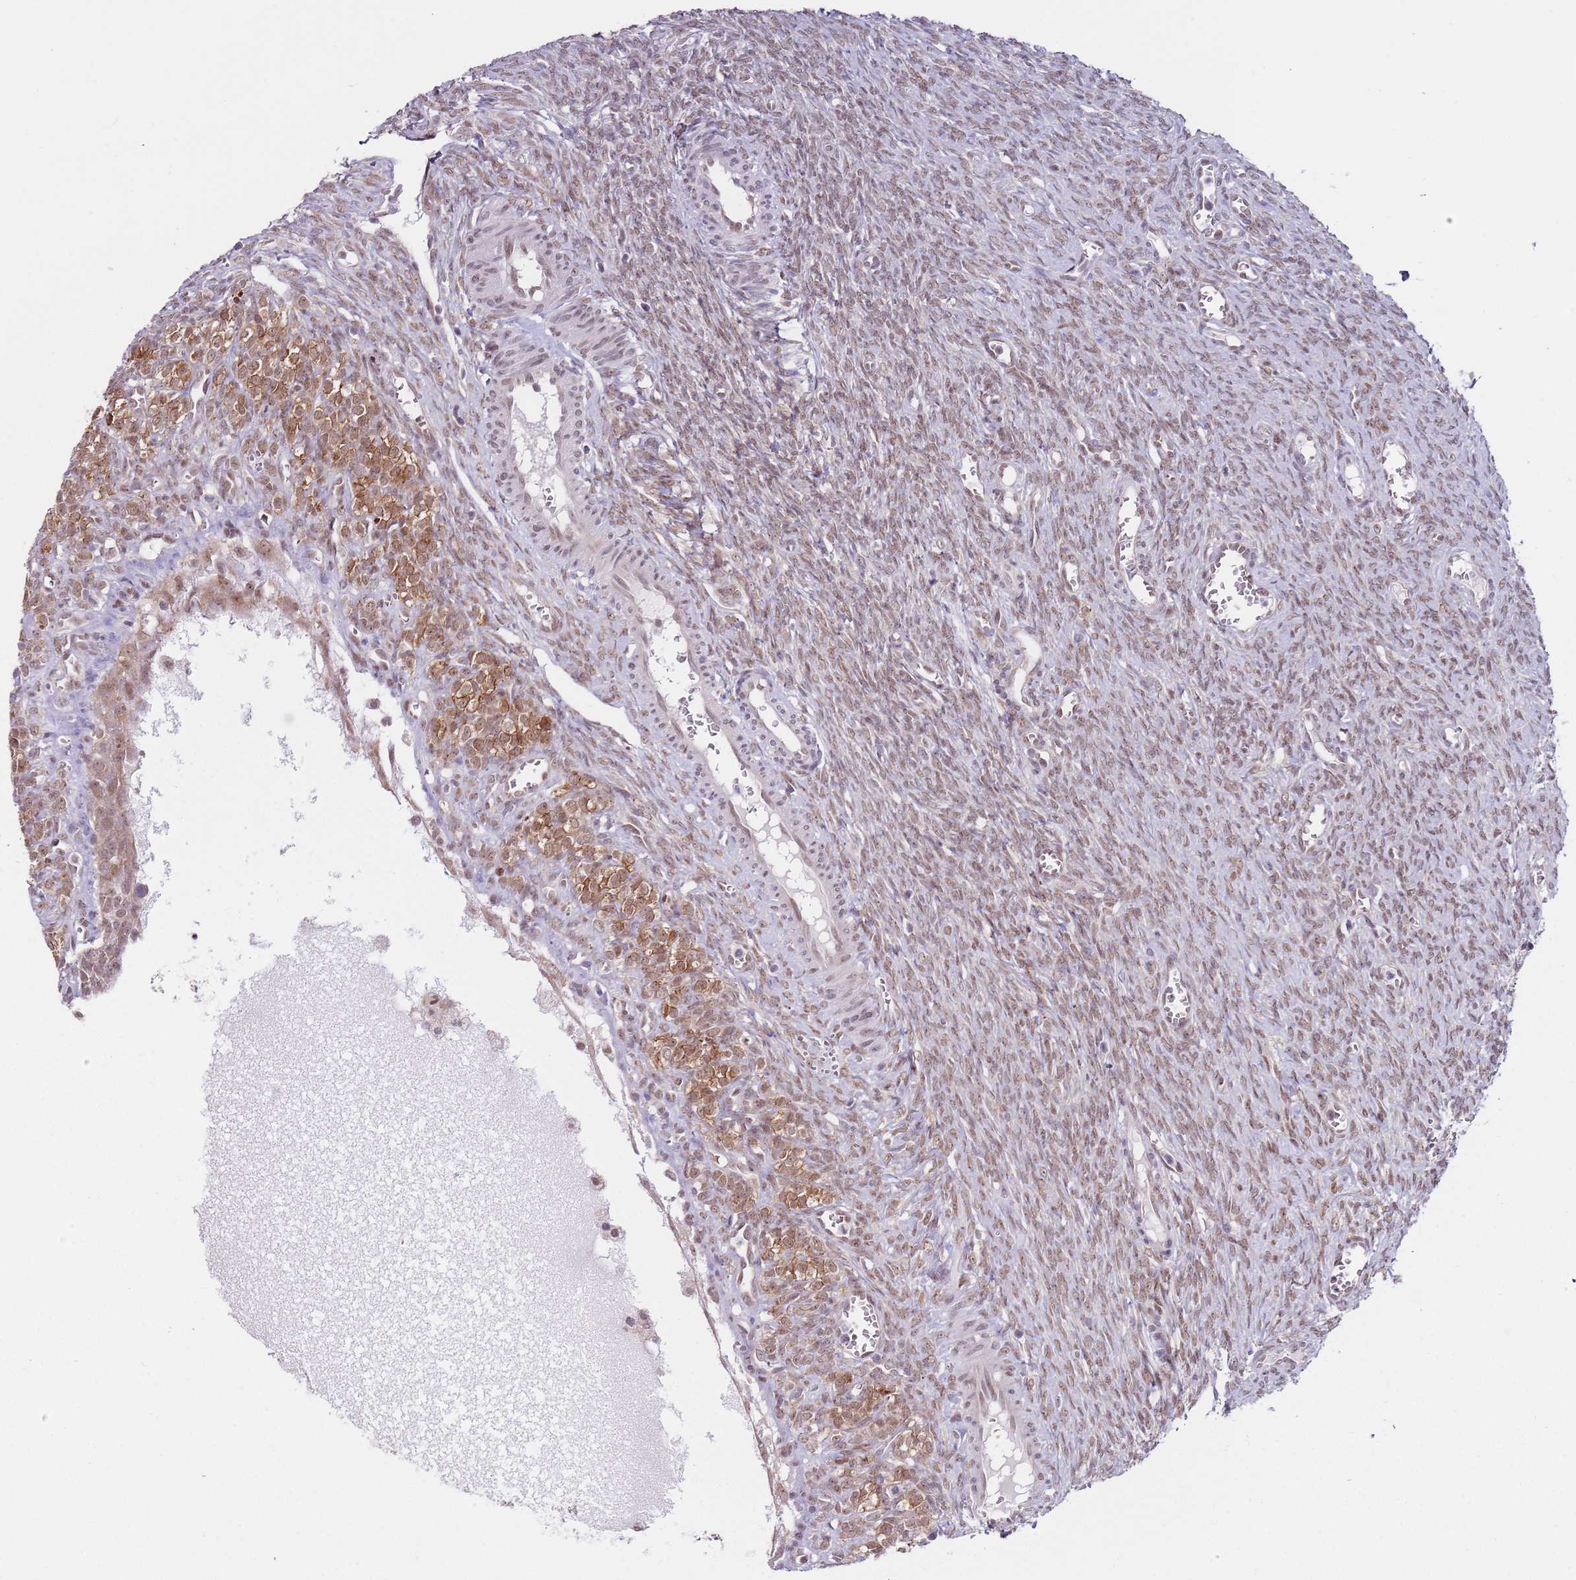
{"staining": {"intensity": "moderate", "quantity": ">75%", "location": "cytoplasmic/membranous,nuclear"}, "tissue": "ovary", "cell_type": "Follicle cells", "image_type": "normal", "snomed": [{"axis": "morphology", "description": "Normal tissue, NOS"}, {"axis": "topography", "description": "Ovary"}], "caption": "High-magnification brightfield microscopy of benign ovary stained with DAB (3,3'-diaminobenzidine) (brown) and counterstained with hematoxylin (blue). follicle cells exhibit moderate cytoplasmic/membranous,nuclear staining is identified in approximately>75% of cells. (brown staining indicates protein expression, while blue staining denotes nuclei).", "gene": "SLC25A32", "patient": {"sex": "female", "age": 44}}